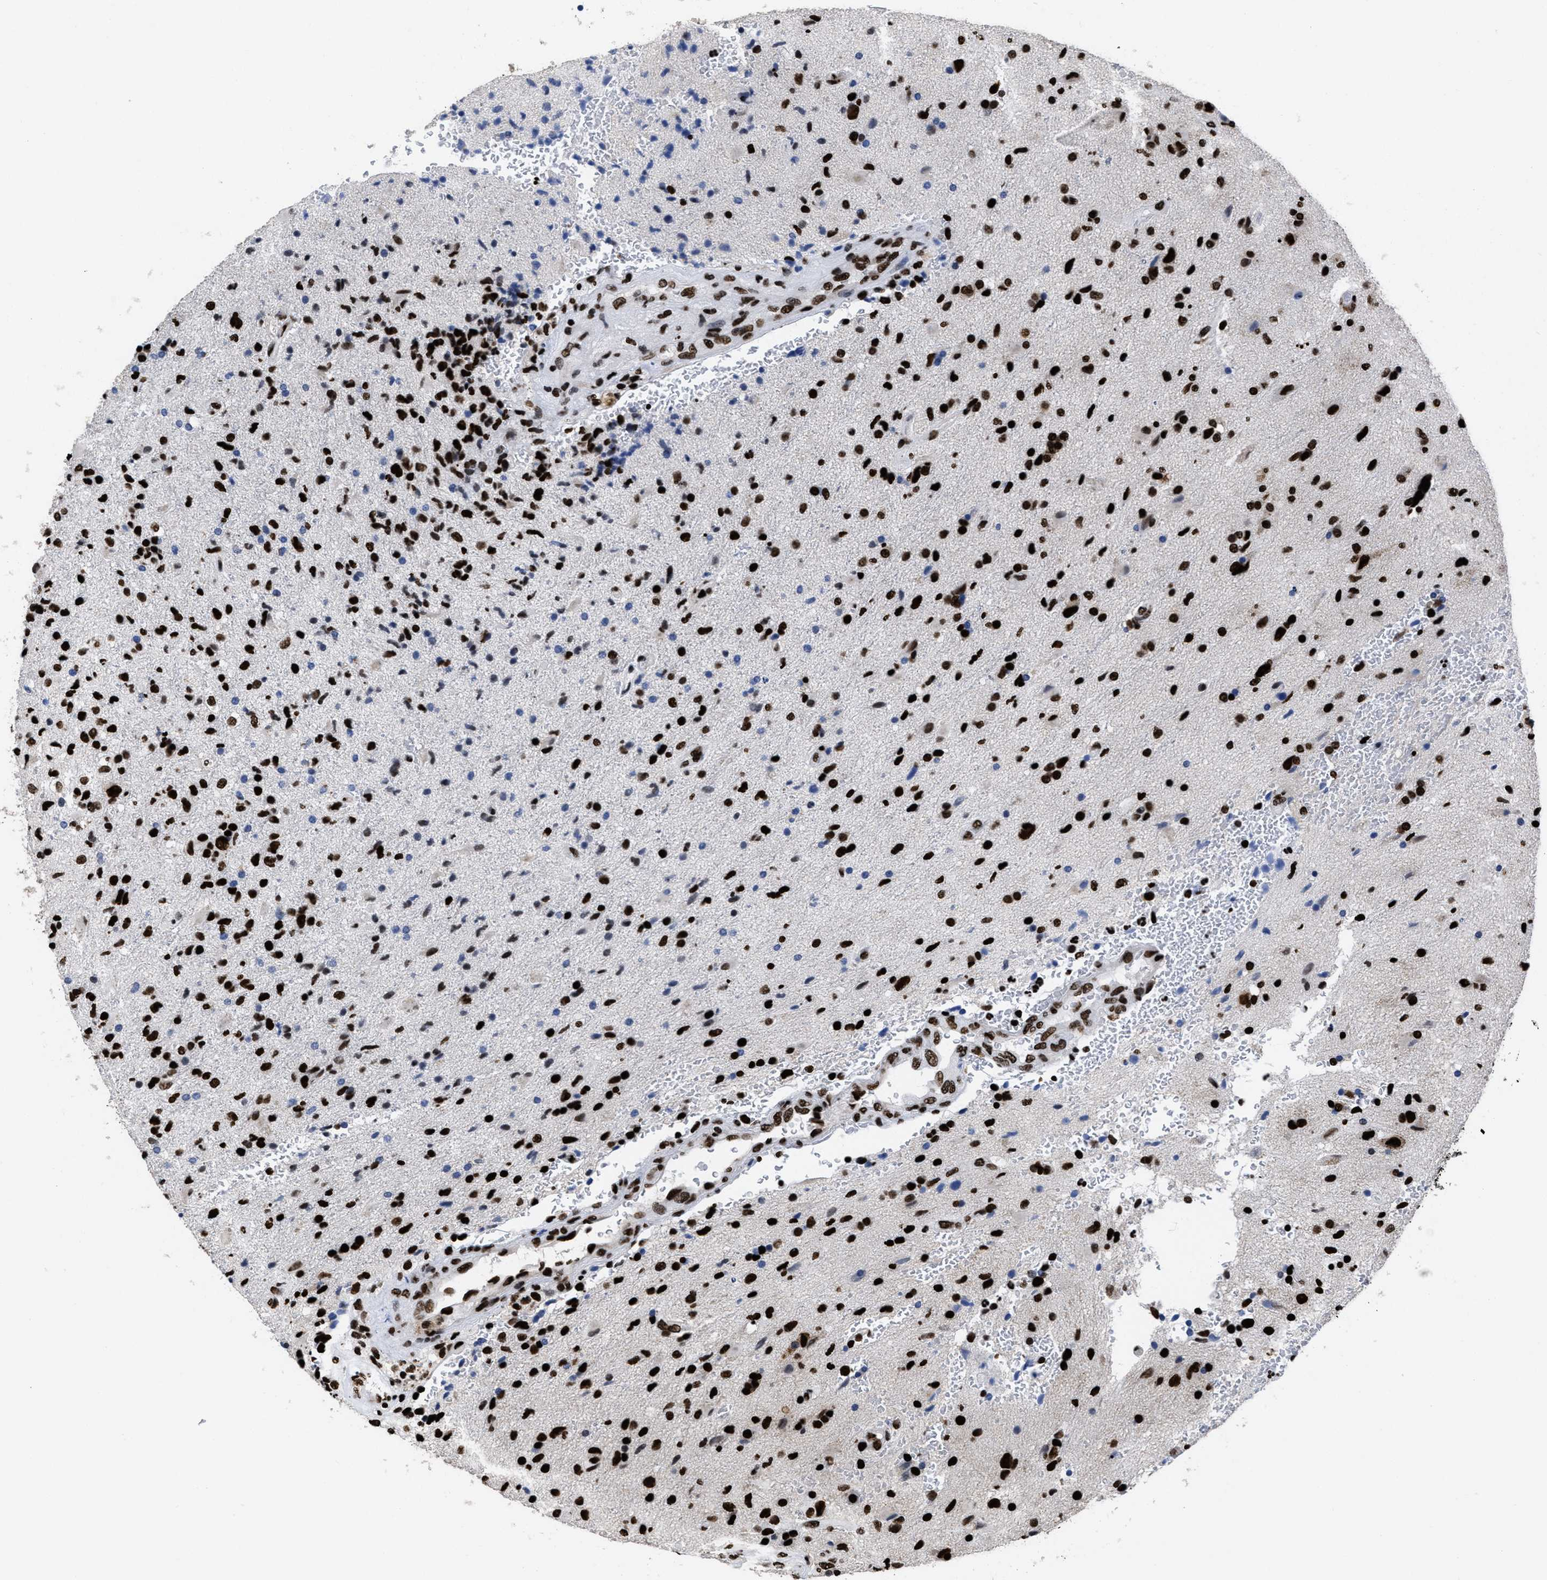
{"staining": {"intensity": "strong", "quantity": ">75%", "location": "nuclear"}, "tissue": "glioma", "cell_type": "Tumor cells", "image_type": "cancer", "snomed": [{"axis": "morphology", "description": "Glioma, malignant, High grade"}, {"axis": "topography", "description": "Brain"}], "caption": "Glioma stained with DAB (3,3'-diaminobenzidine) immunohistochemistry (IHC) displays high levels of strong nuclear staining in about >75% of tumor cells.", "gene": "CALHM3", "patient": {"sex": "male", "age": 72}}